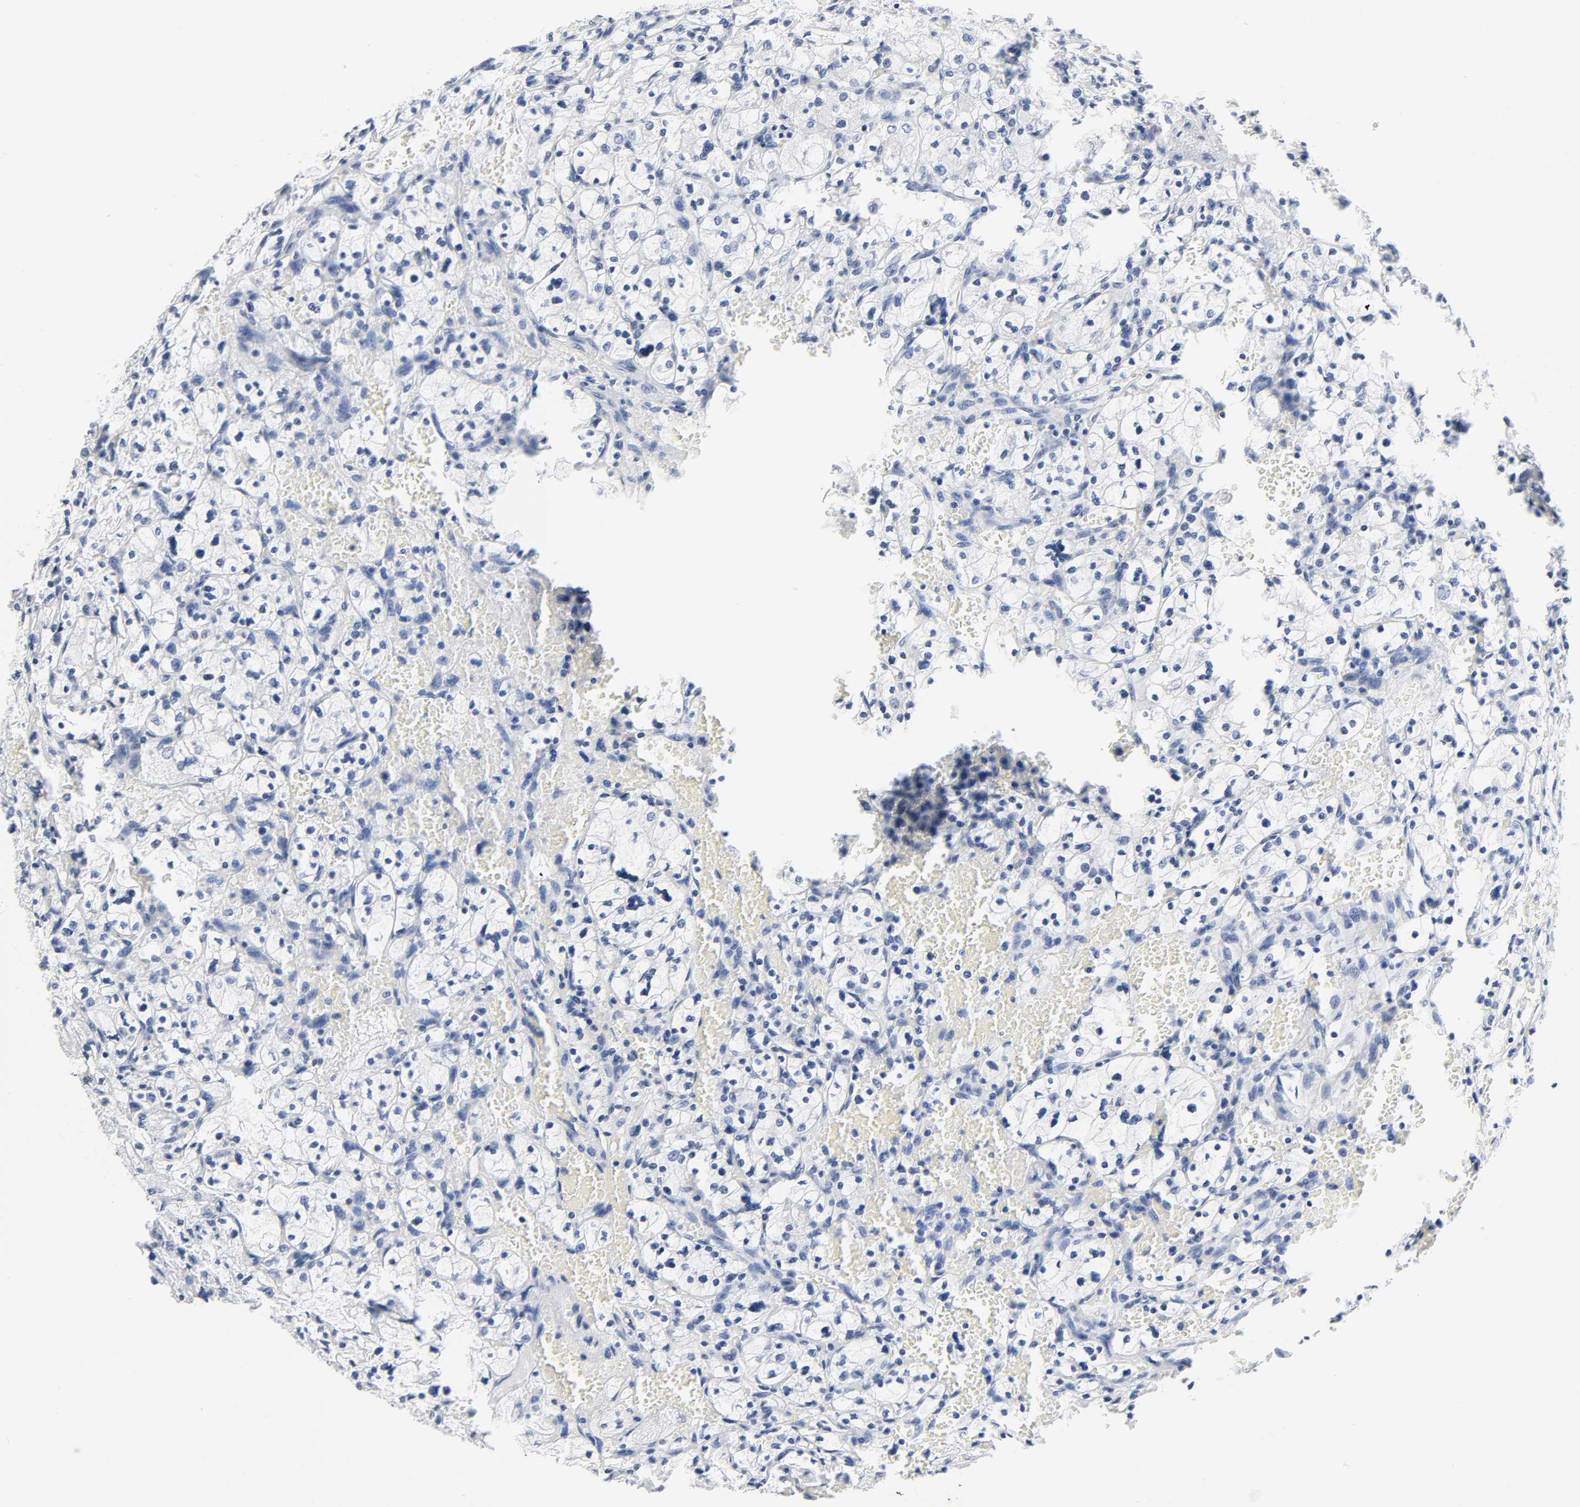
{"staining": {"intensity": "negative", "quantity": "none", "location": "none"}, "tissue": "renal cancer", "cell_type": "Tumor cells", "image_type": "cancer", "snomed": [{"axis": "morphology", "description": "Adenocarcinoma, NOS"}, {"axis": "topography", "description": "Kidney"}], "caption": "The histopathology image shows no staining of tumor cells in renal adenocarcinoma.", "gene": "ACP3", "patient": {"sex": "female", "age": 83}}